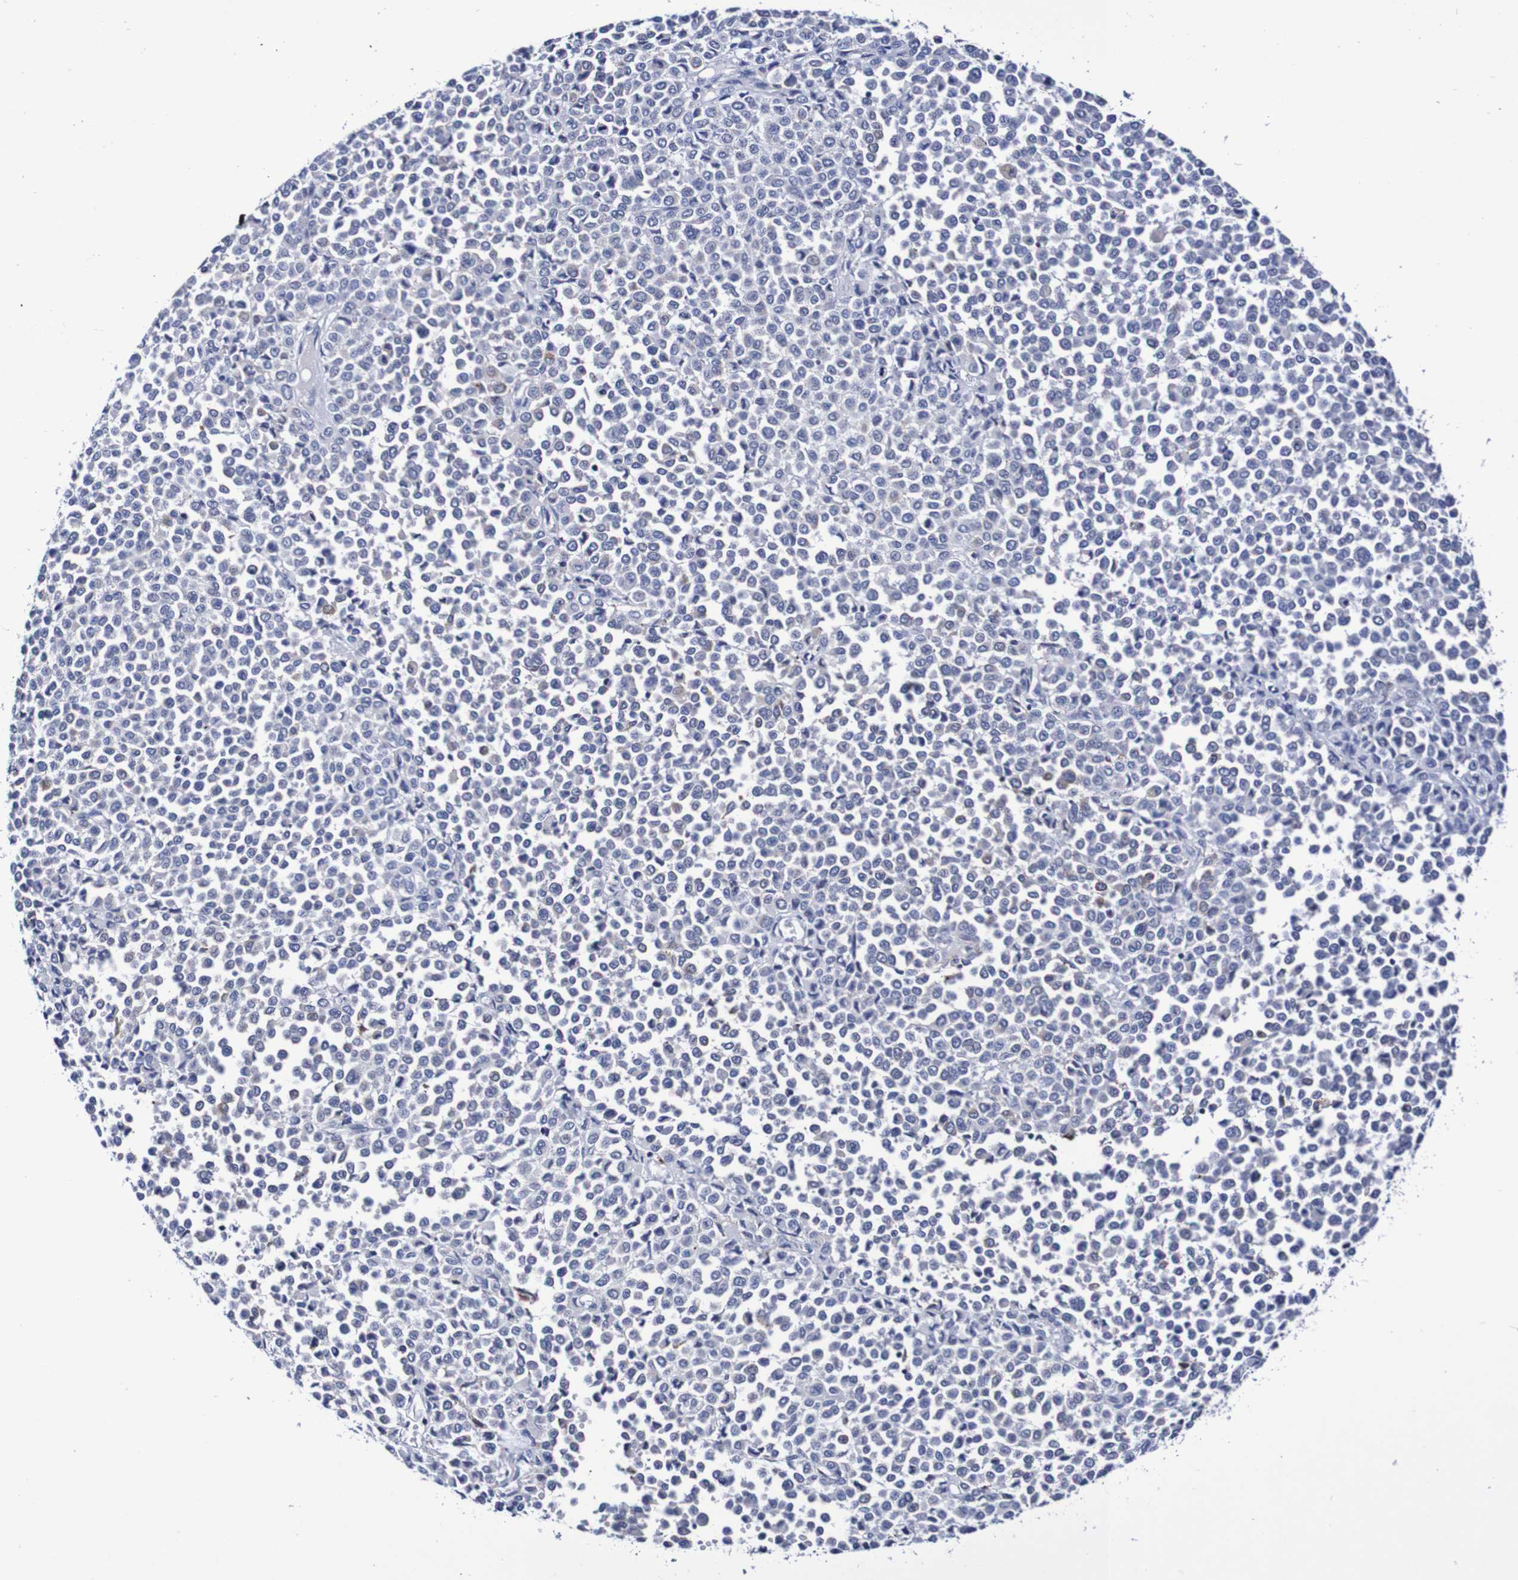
{"staining": {"intensity": "negative", "quantity": "none", "location": "none"}, "tissue": "melanoma", "cell_type": "Tumor cells", "image_type": "cancer", "snomed": [{"axis": "morphology", "description": "Malignant melanoma, Metastatic site"}, {"axis": "topography", "description": "Pancreas"}], "caption": "Immunohistochemistry of melanoma reveals no expression in tumor cells. (DAB IHC, high magnification).", "gene": "SEZ6", "patient": {"sex": "female", "age": 30}}